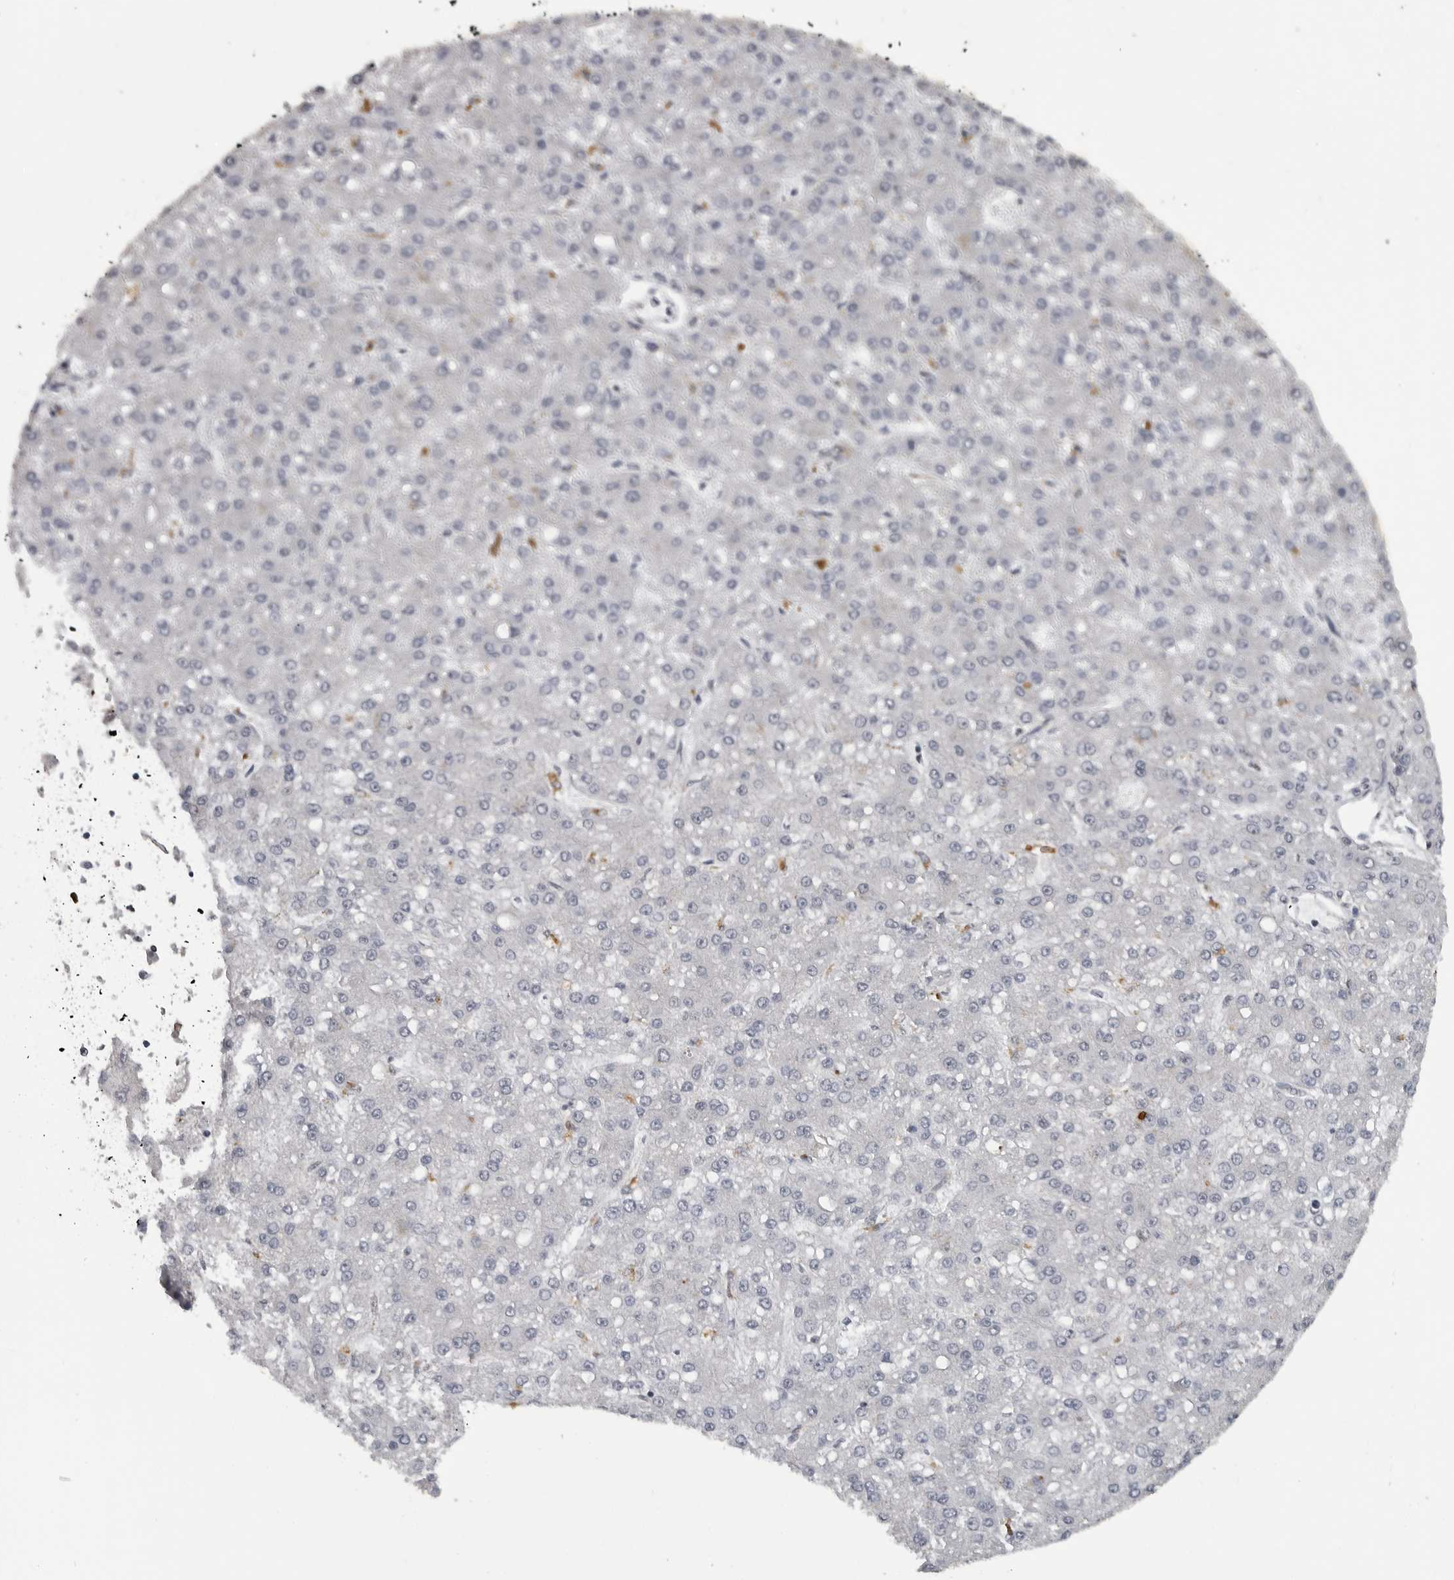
{"staining": {"intensity": "negative", "quantity": "none", "location": "none"}, "tissue": "liver cancer", "cell_type": "Tumor cells", "image_type": "cancer", "snomed": [{"axis": "morphology", "description": "Carcinoma, Hepatocellular, NOS"}, {"axis": "topography", "description": "Liver"}], "caption": "This is an immunohistochemistry (IHC) histopathology image of human hepatocellular carcinoma (liver). There is no staining in tumor cells.", "gene": "C8orf58", "patient": {"sex": "male", "age": 67}}